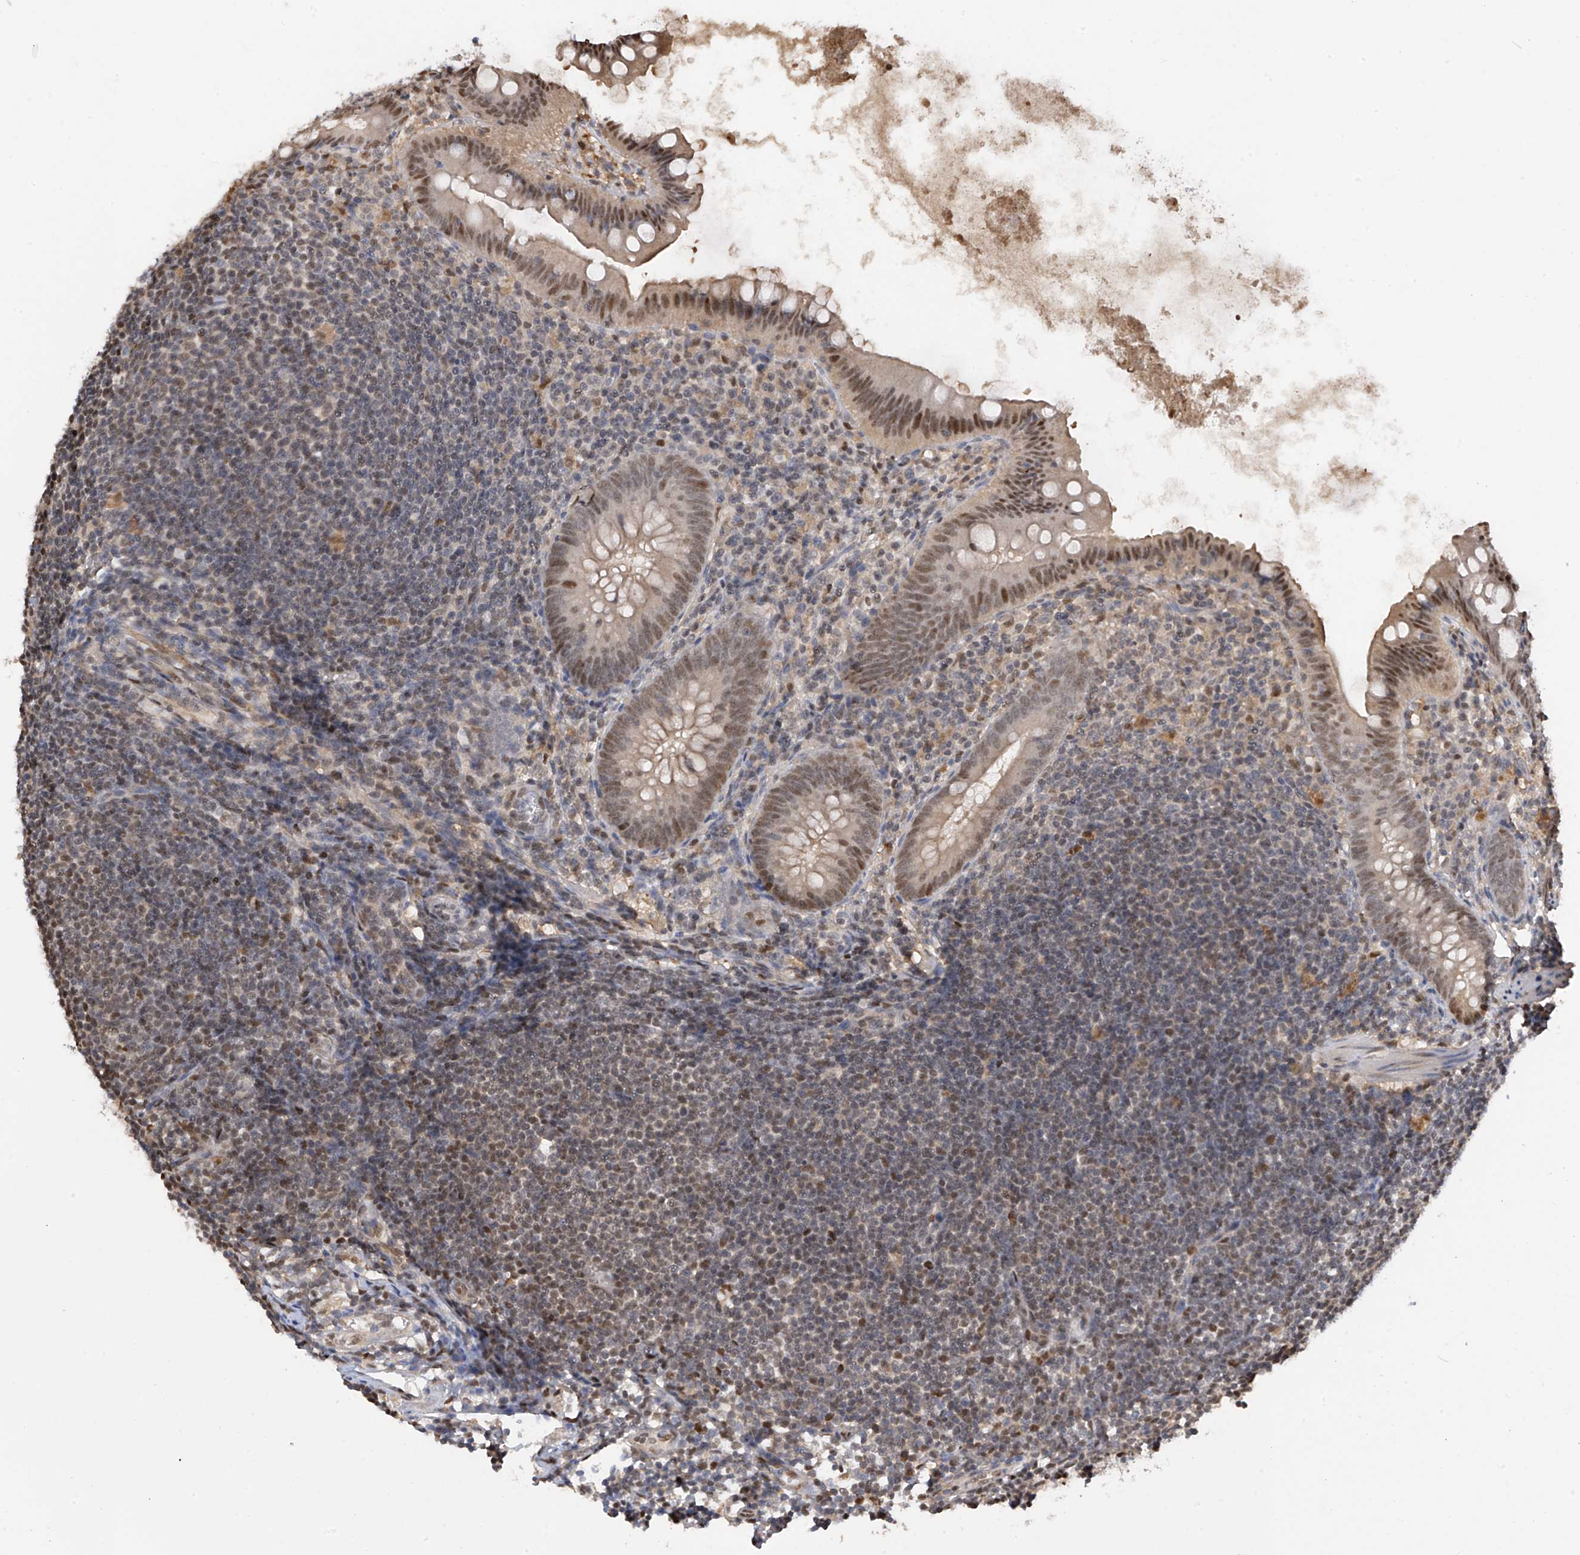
{"staining": {"intensity": "moderate", "quantity": "25%-75%", "location": "nuclear"}, "tissue": "appendix", "cell_type": "Glandular cells", "image_type": "normal", "snomed": [{"axis": "morphology", "description": "Normal tissue, NOS"}, {"axis": "topography", "description": "Appendix"}], "caption": "High-magnification brightfield microscopy of benign appendix stained with DAB (3,3'-diaminobenzidine) (brown) and counterstained with hematoxylin (blue). glandular cells exhibit moderate nuclear staining is appreciated in approximately25%-75% of cells. (DAB (3,3'-diaminobenzidine) IHC, brown staining for protein, blue staining for nuclei).", "gene": "PMM1", "patient": {"sex": "female", "age": 62}}